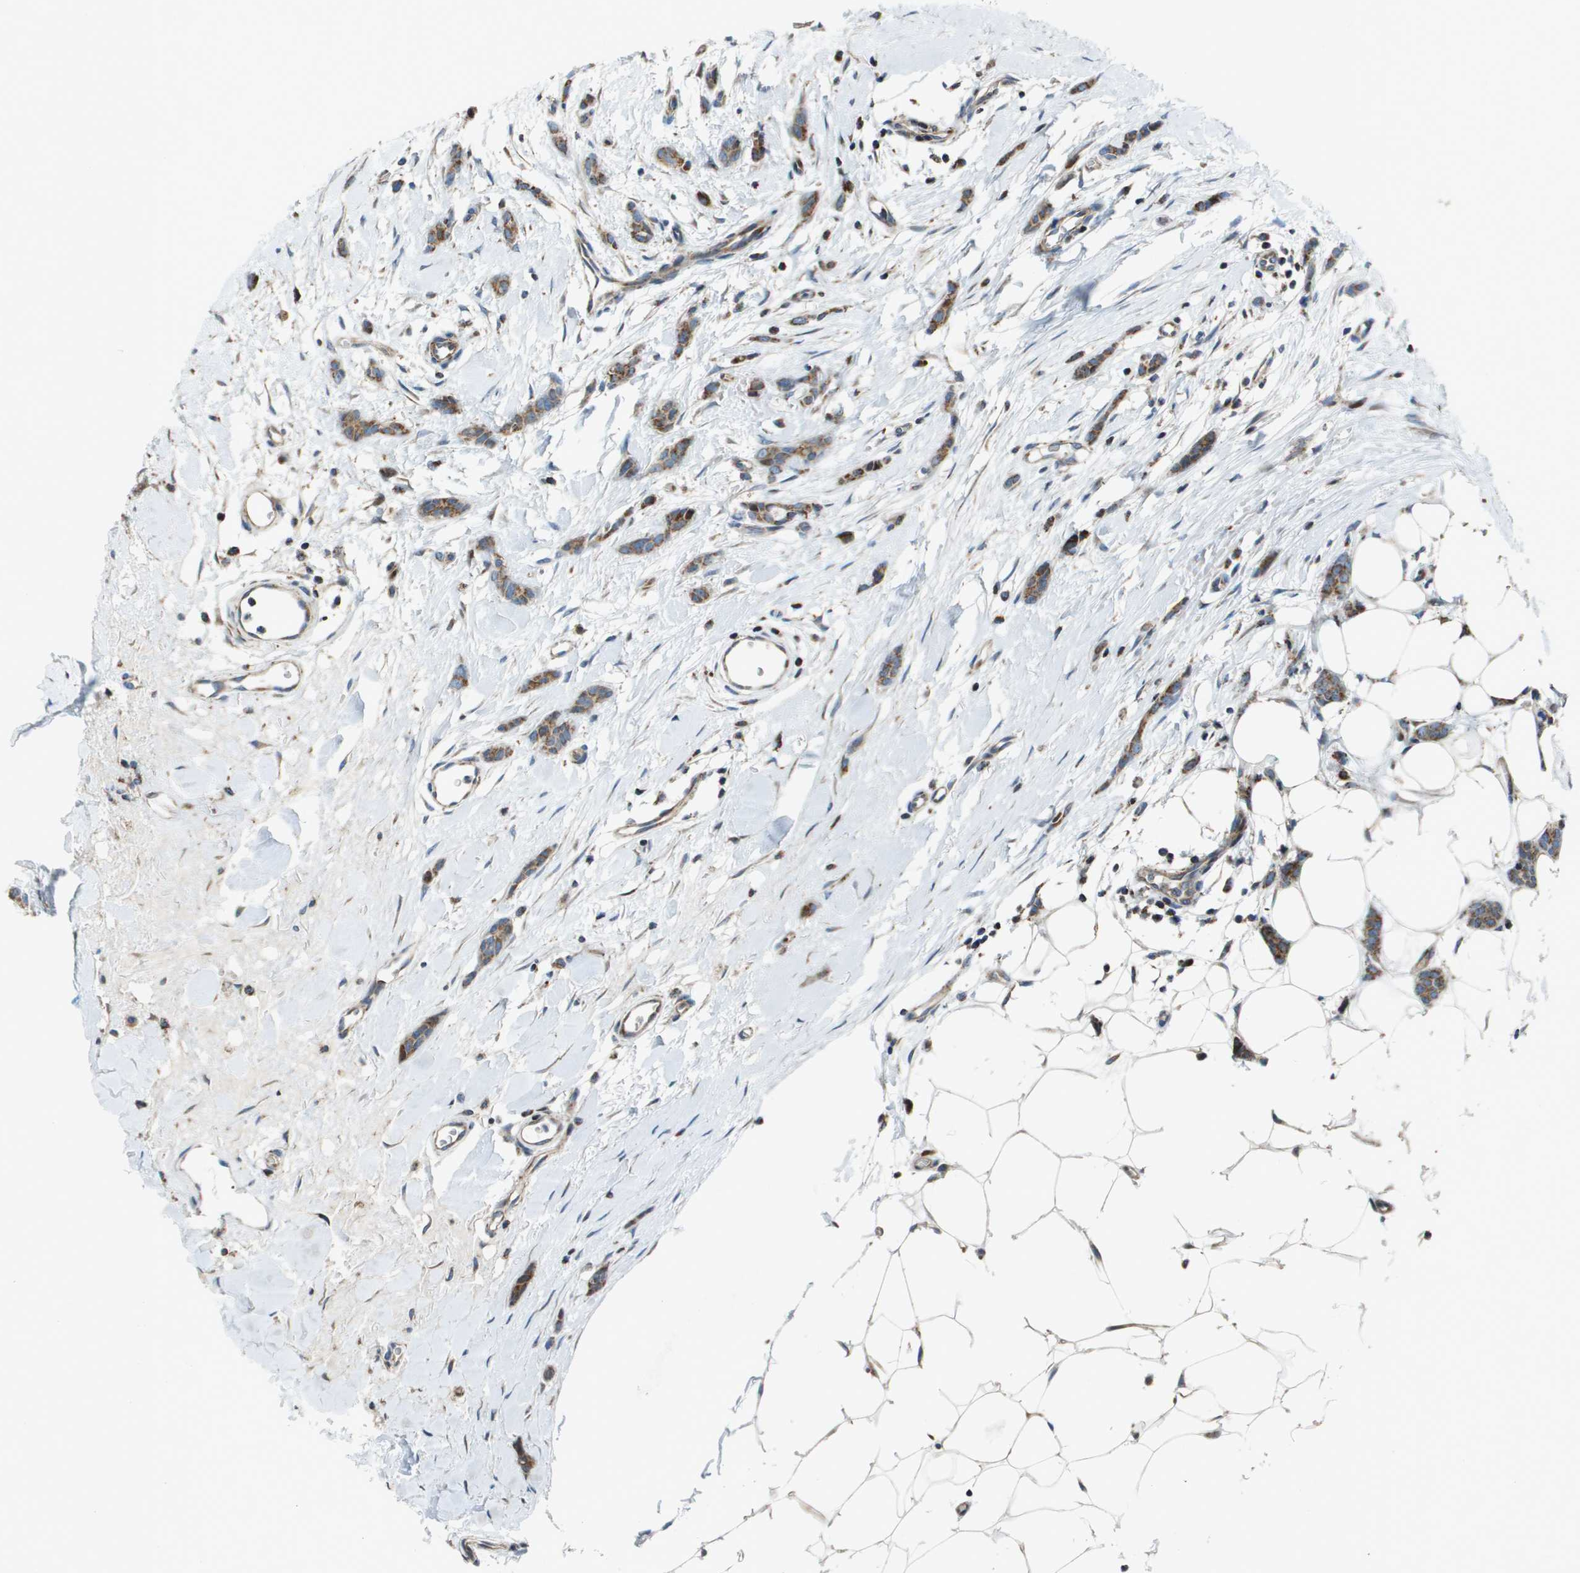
{"staining": {"intensity": "moderate", "quantity": ">75%", "location": "cytoplasmic/membranous"}, "tissue": "breast cancer", "cell_type": "Tumor cells", "image_type": "cancer", "snomed": [{"axis": "morphology", "description": "Lobular carcinoma"}, {"axis": "topography", "description": "Skin"}, {"axis": "topography", "description": "Breast"}], "caption": "This image reveals immunohistochemistry staining of human breast cancer (lobular carcinoma), with medium moderate cytoplasmic/membranous expression in about >75% of tumor cells.", "gene": "MGAT3", "patient": {"sex": "female", "age": 46}}